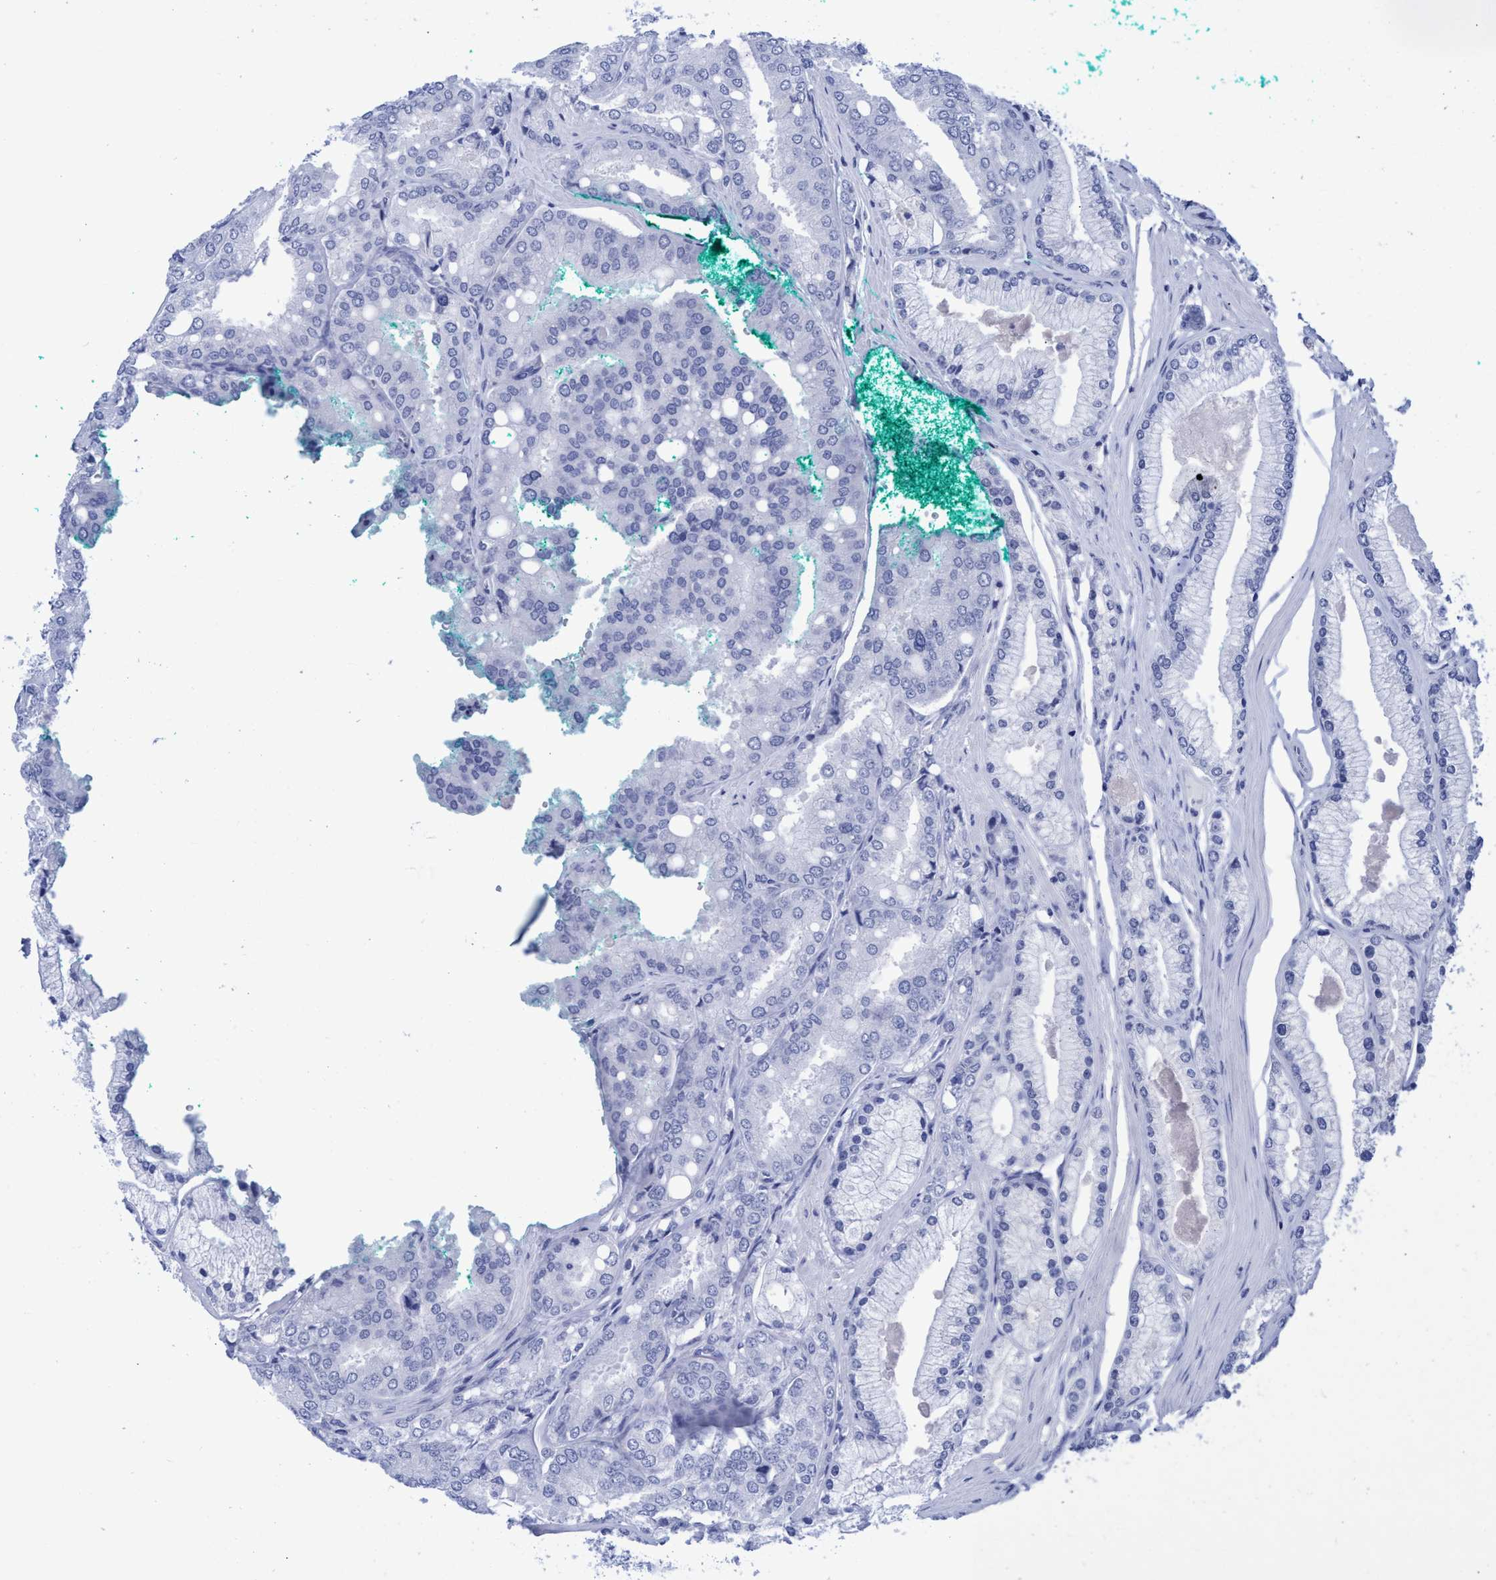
{"staining": {"intensity": "negative", "quantity": "none", "location": "none"}, "tissue": "prostate cancer", "cell_type": "Tumor cells", "image_type": "cancer", "snomed": [{"axis": "morphology", "description": "Adenocarcinoma, High grade"}, {"axis": "topography", "description": "Prostate"}], "caption": "Human prostate cancer stained for a protein using immunohistochemistry displays no expression in tumor cells.", "gene": "INSL6", "patient": {"sex": "male", "age": 50}}